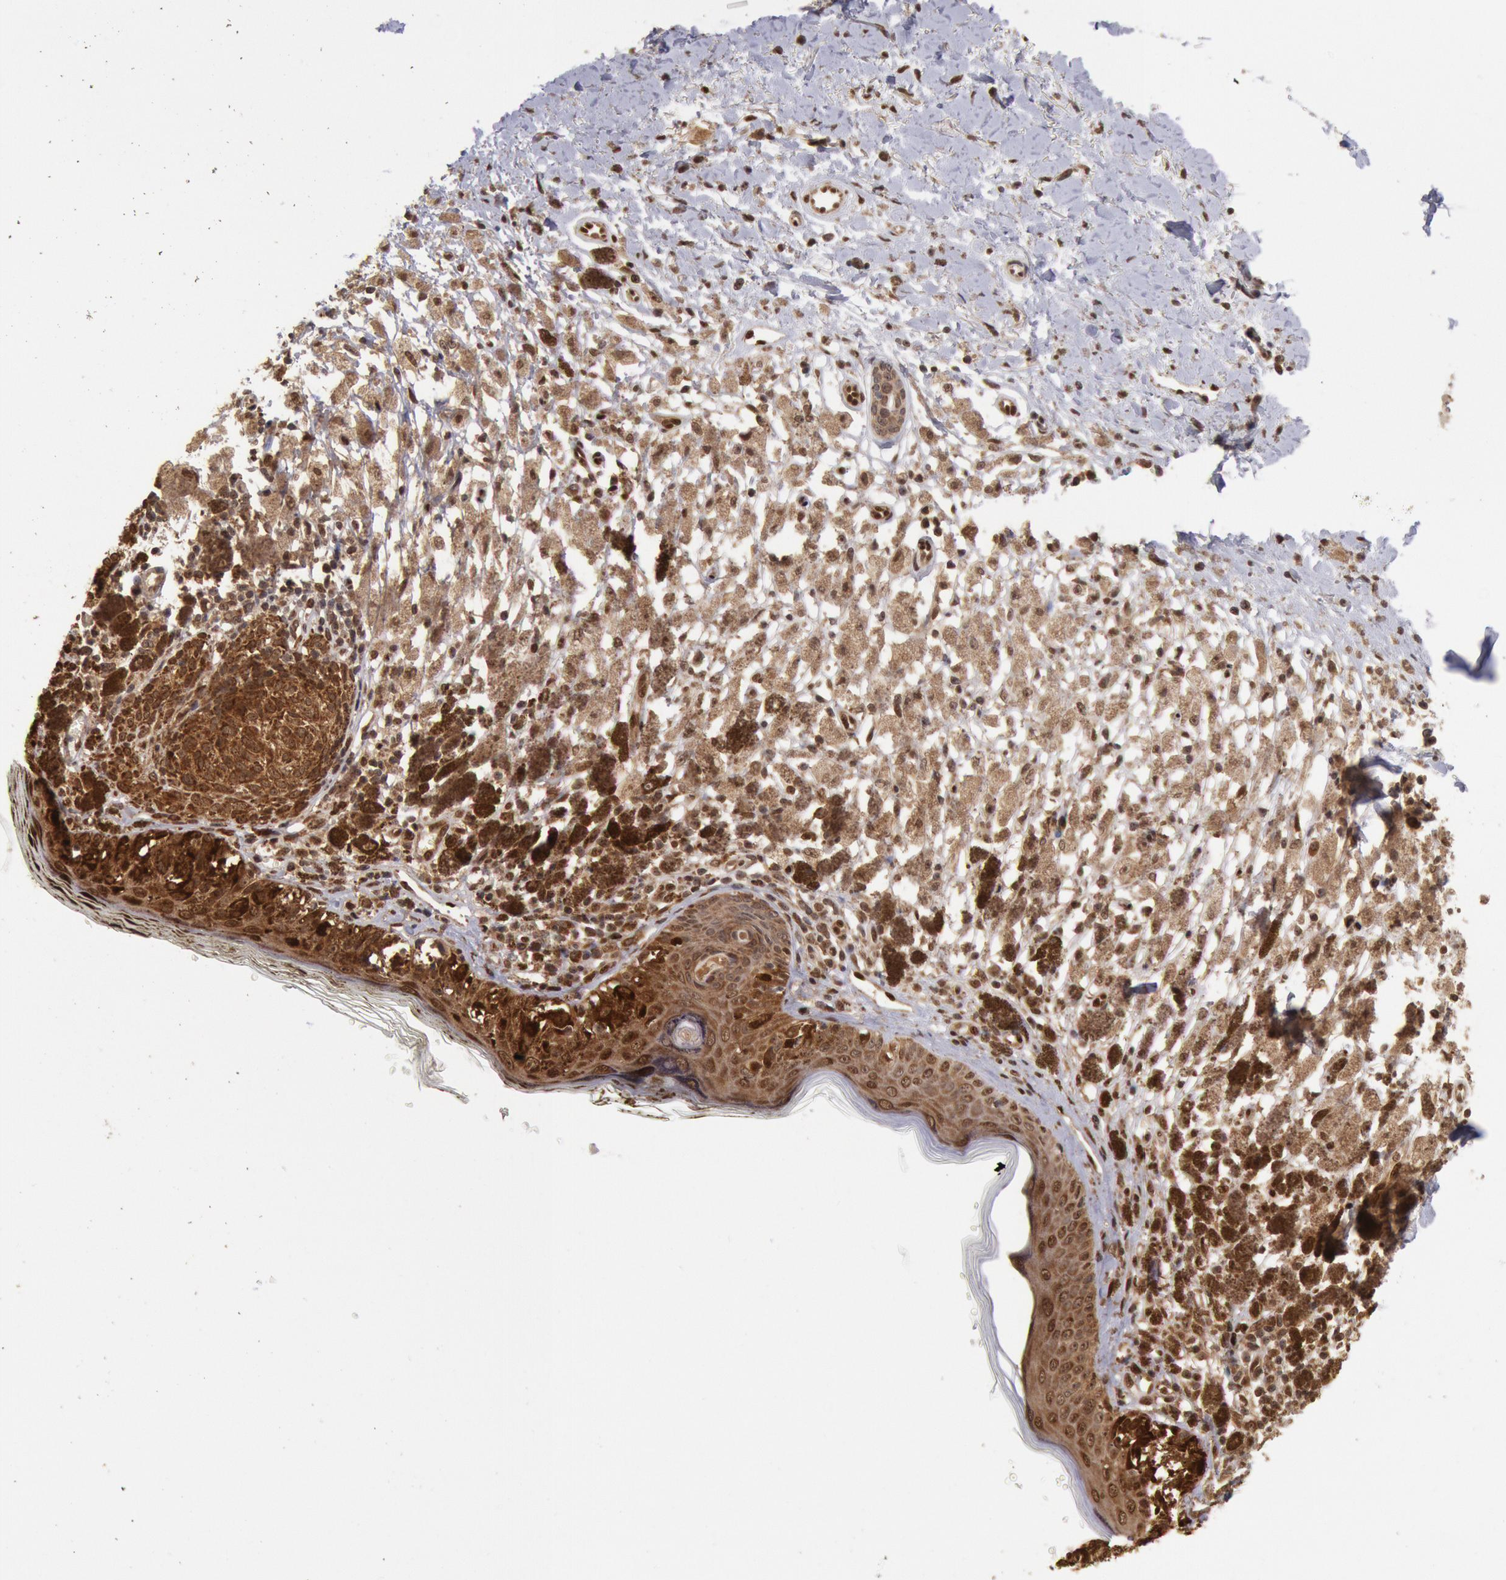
{"staining": {"intensity": "moderate", "quantity": ">75%", "location": "cytoplasmic/membranous"}, "tissue": "melanoma", "cell_type": "Tumor cells", "image_type": "cancer", "snomed": [{"axis": "morphology", "description": "Malignant melanoma, NOS"}, {"axis": "topography", "description": "Skin"}], "caption": "Melanoma tissue reveals moderate cytoplasmic/membranous expression in about >75% of tumor cells, visualized by immunohistochemistry.", "gene": "STX17", "patient": {"sex": "male", "age": 88}}